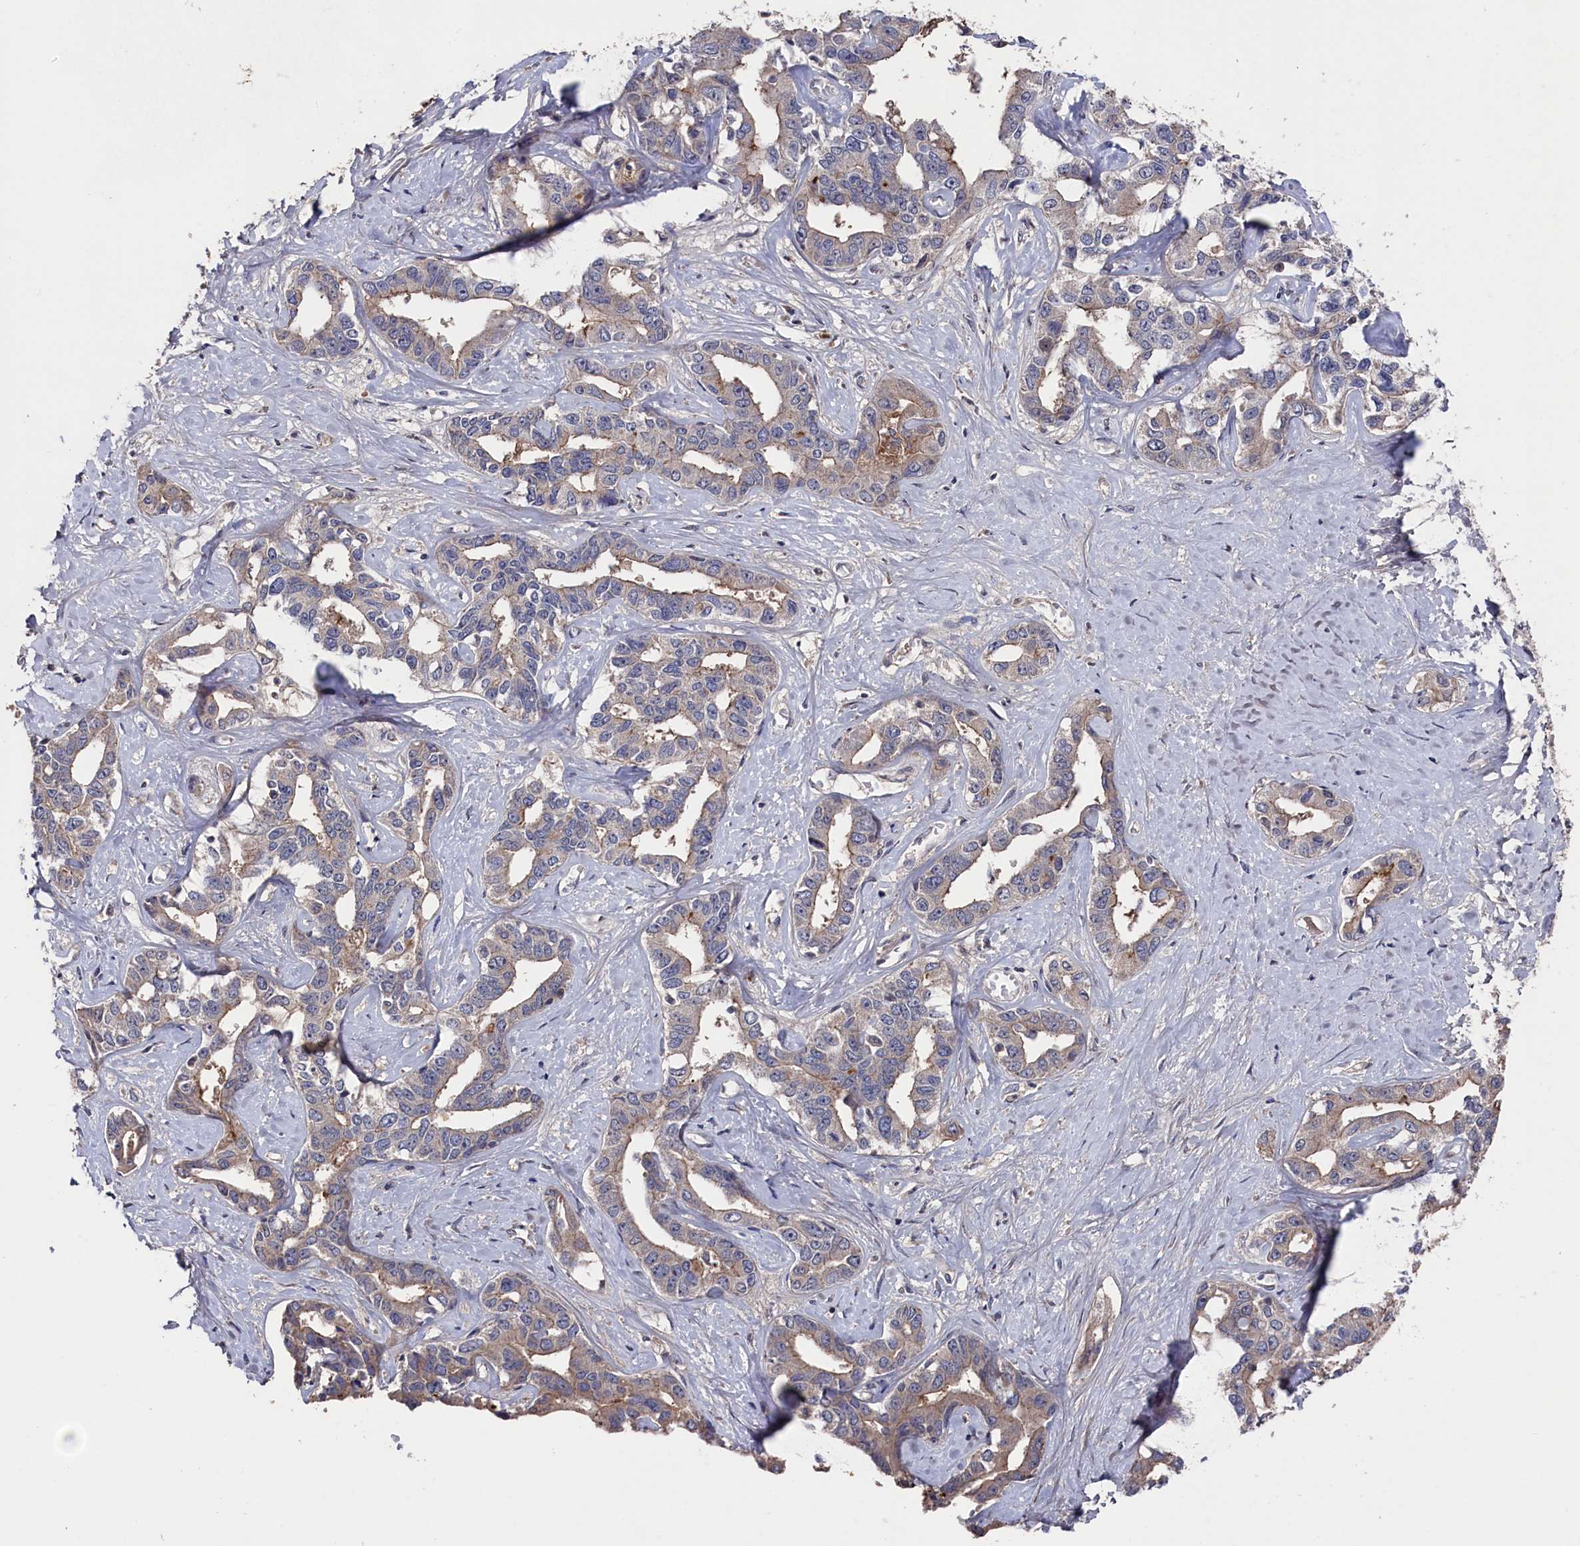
{"staining": {"intensity": "weak", "quantity": "<25%", "location": "cytoplasmic/membranous"}, "tissue": "liver cancer", "cell_type": "Tumor cells", "image_type": "cancer", "snomed": [{"axis": "morphology", "description": "Cholangiocarcinoma"}, {"axis": "topography", "description": "Liver"}], "caption": "Immunohistochemistry micrograph of neoplastic tissue: human liver cholangiocarcinoma stained with DAB (3,3'-diaminobenzidine) shows no significant protein positivity in tumor cells. Nuclei are stained in blue.", "gene": "TMC5", "patient": {"sex": "male", "age": 59}}